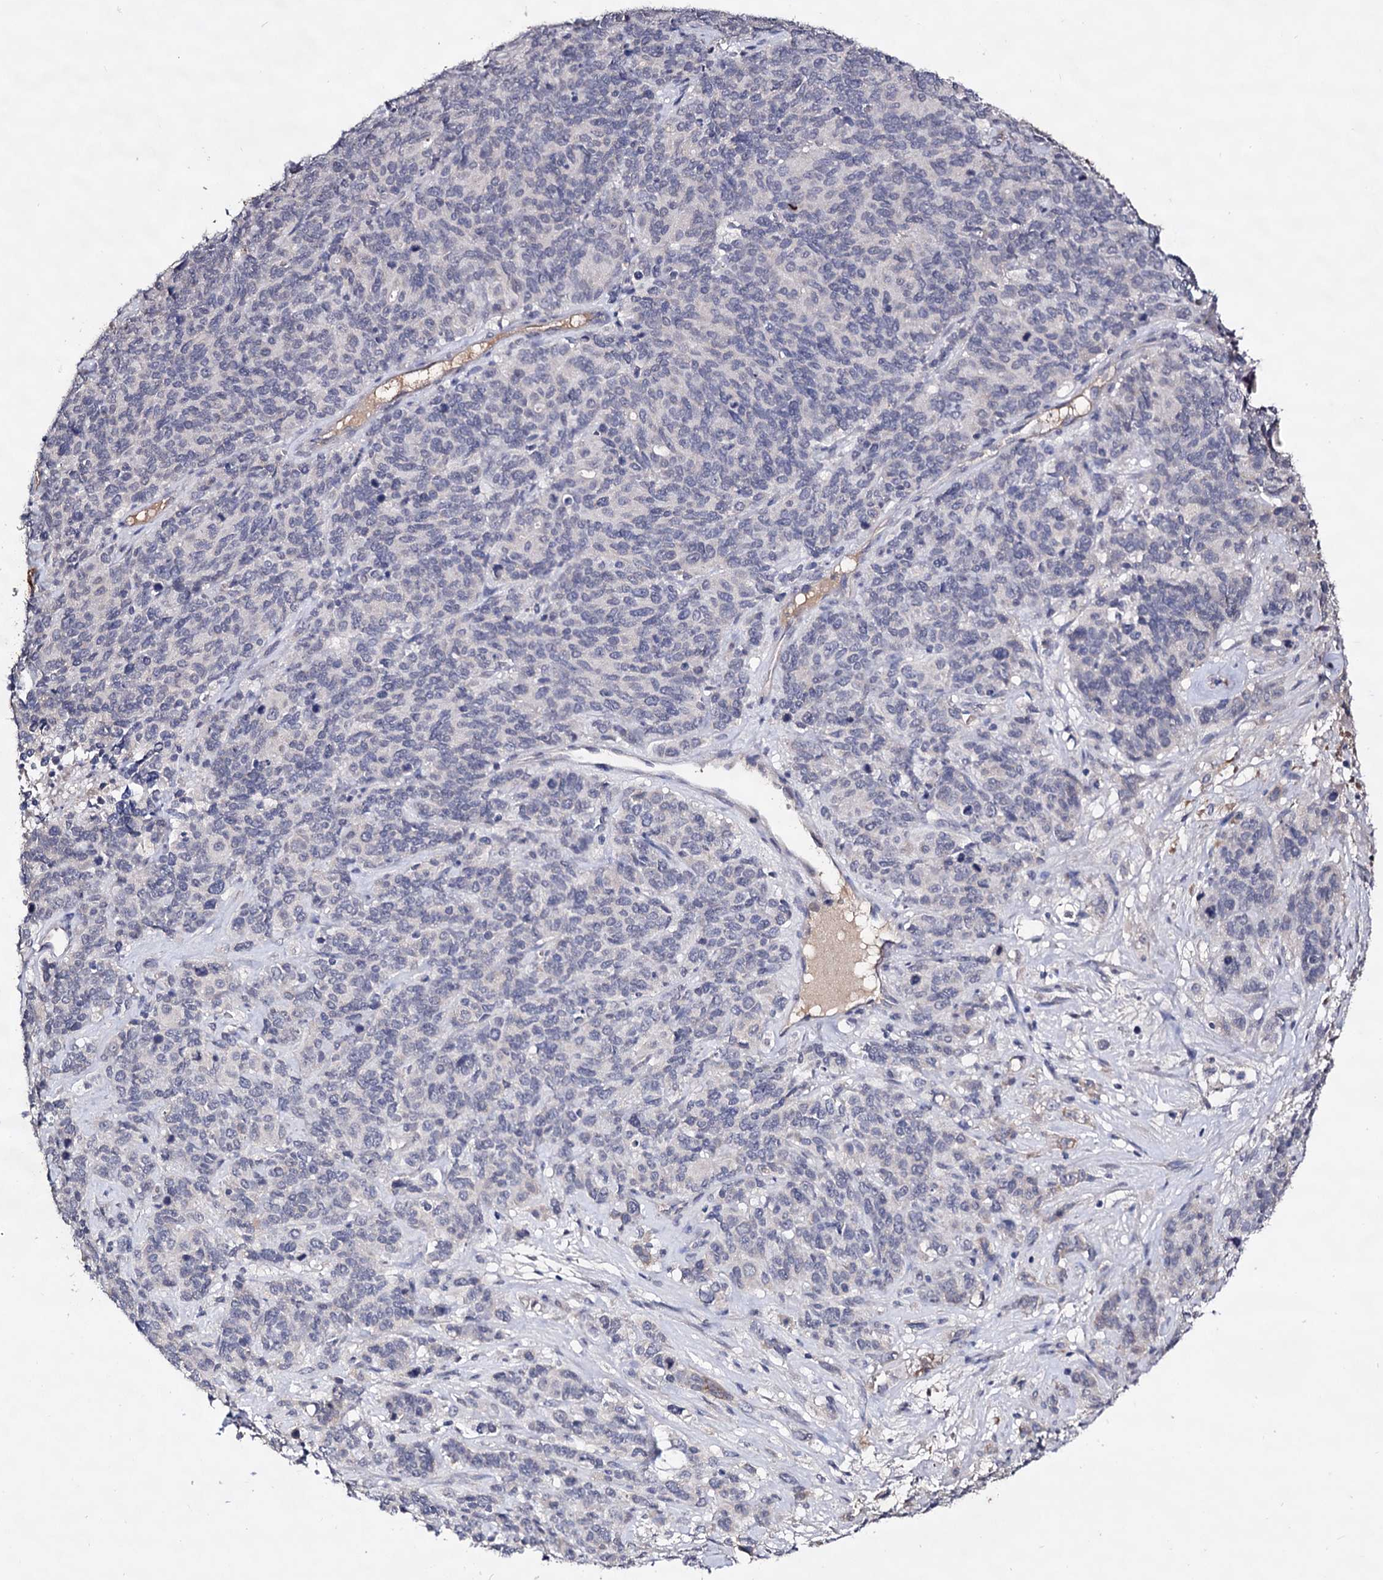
{"staining": {"intensity": "negative", "quantity": "none", "location": "none"}, "tissue": "cervical cancer", "cell_type": "Tumor cells", "image_type": "cancer", "snomed": [{"axis": "morphology", "description": "Squamous cell carcinoma, NOS"}, {"axis": "topography", "description": "Cervix"}], "caption": "A photomicrograph of human cervical cancer (squamous cell carcinoma) is negative for staining in tumor cells.", "gene": "PLIN1", "patient": {"sex": "female", "age": 60}}